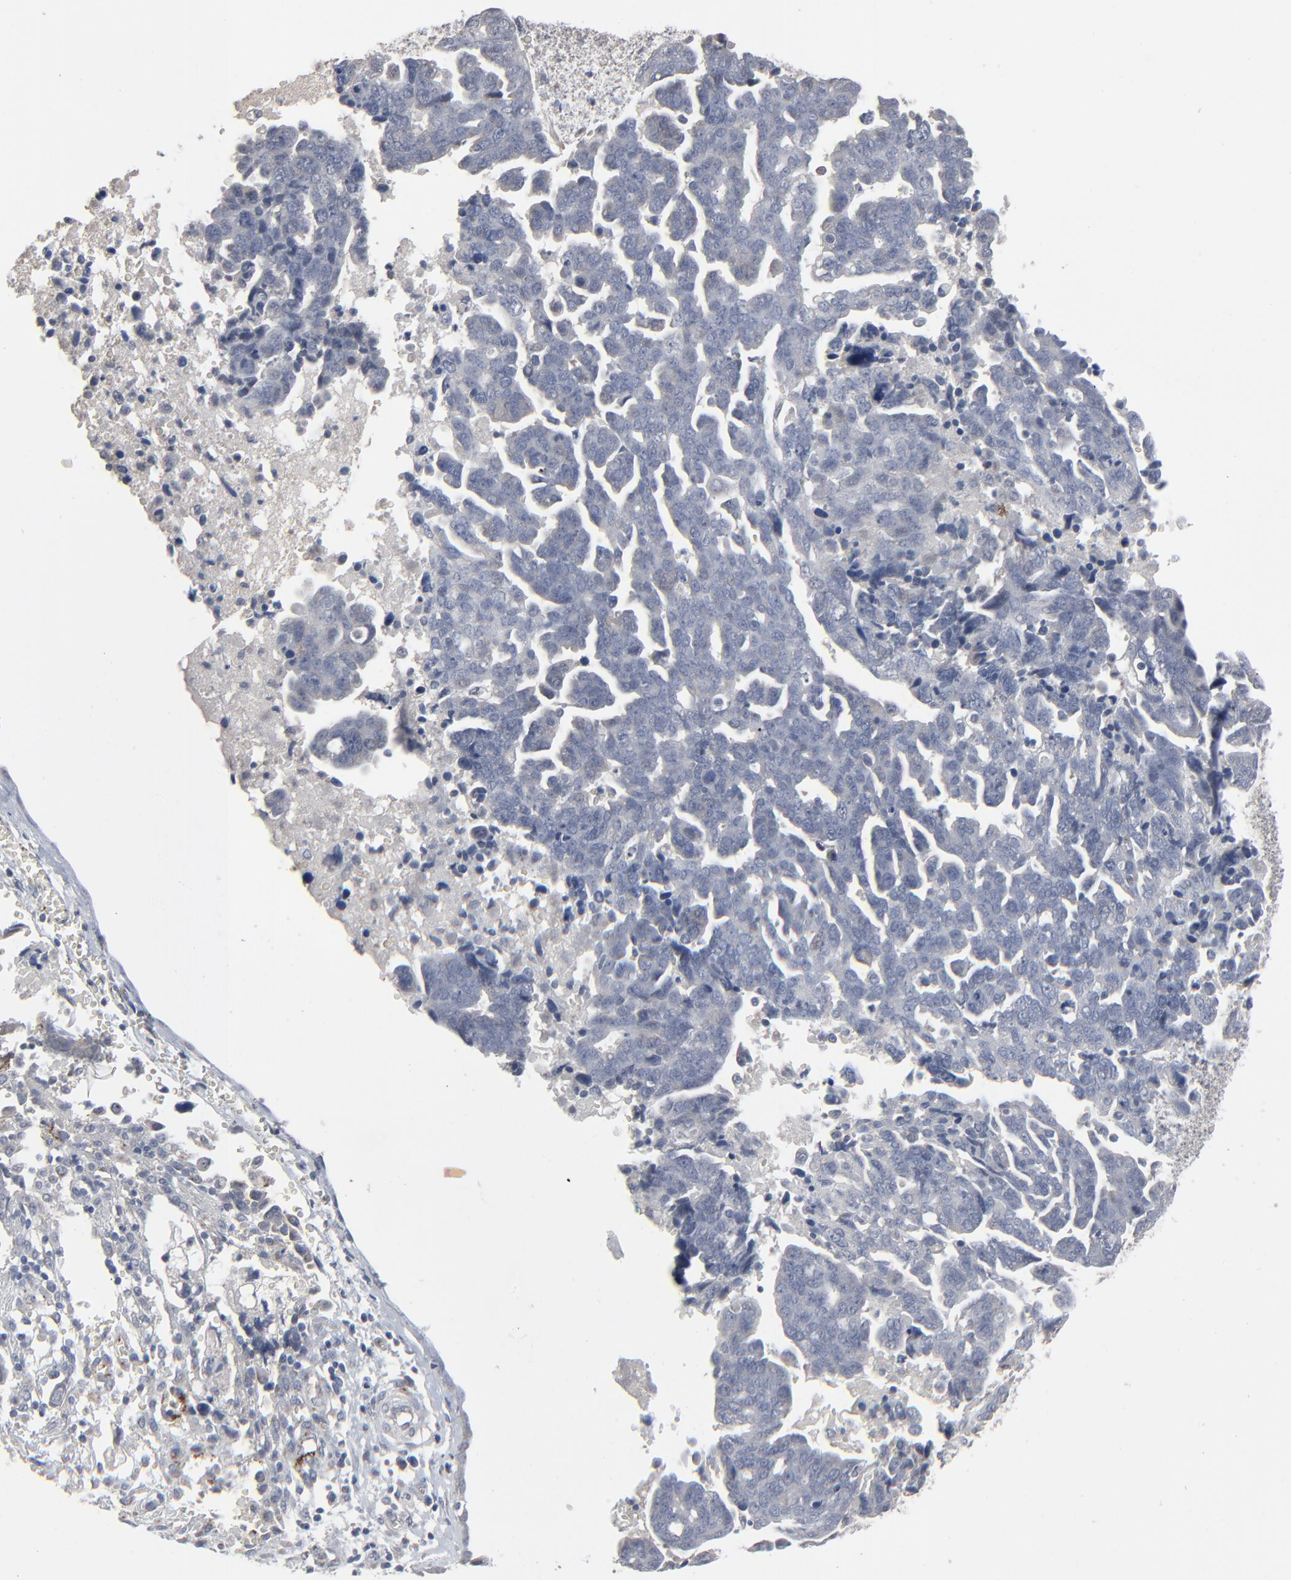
{"staining": {"intensity": "negative", "quantity": "none", "location": "none"}, "tissue": "ovarian cancer", "cell_type": "Tumor cells", "image_type": "cancer", "snomed": [{"axis": "morphology", "description": "Normal tissue, NOS"}, {"axis": "morphology", "description": "Cystadenocarcinoma, serous, NOS"}, {"axis": "topography", "description": "Fallopian tube"}, {"axis": "topography", "description": "Ovary"}], "caption": "Immunohistochemical staining of human ovarian serous cystadenocarcinoma reveals no significant positivity in tumor cells.", "gene": "JAM3", "patient": {"sex": "female", "age": 56}}